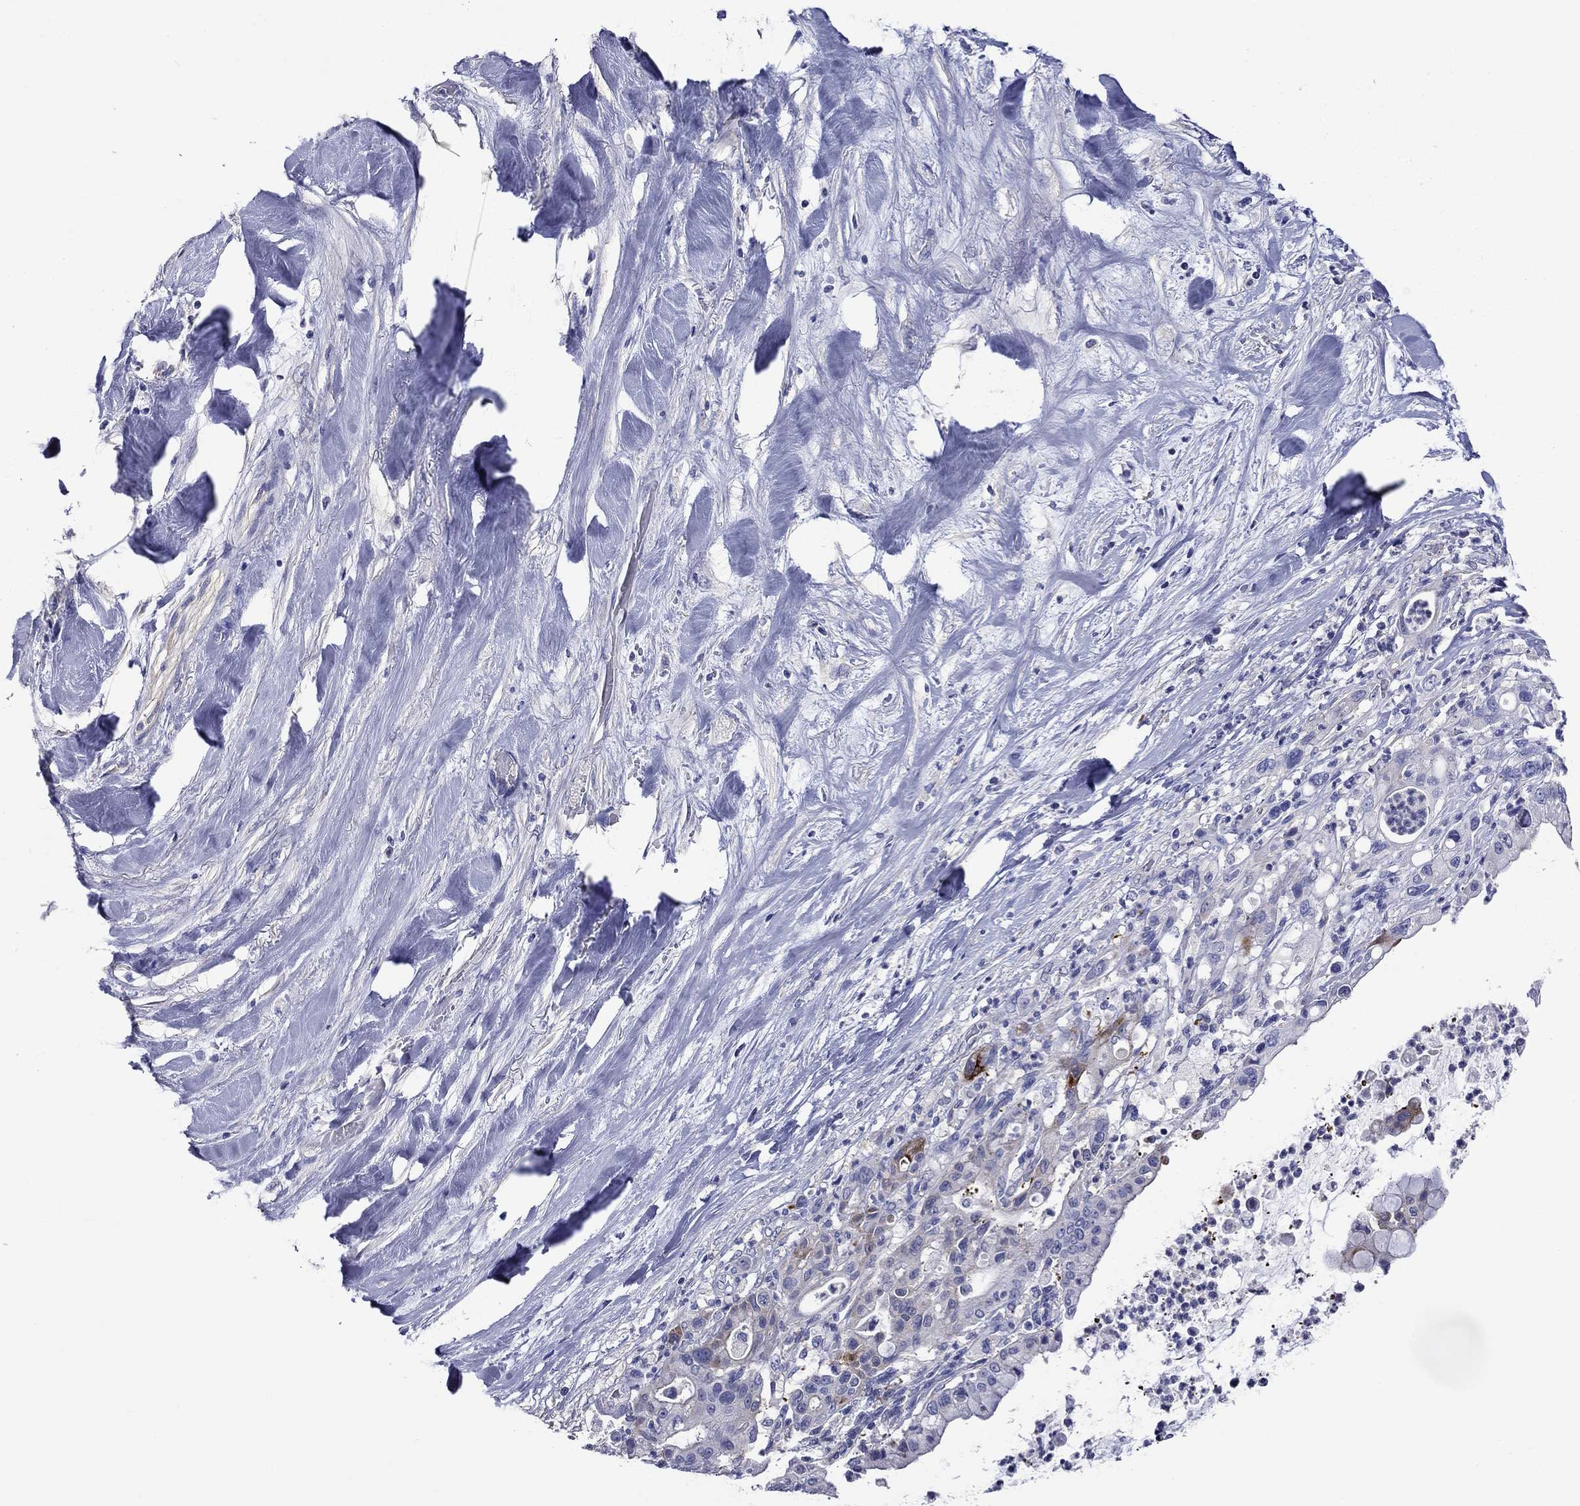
{"staining": {"intensity": "negative", "quantity": "none", "location": "none"}, "tissue": "liver cancer", "cell_type": "Tumor cells", "image_type": "cancer", "snomed": [{"axis": "morphology", "description": "Cholangiocarcinoma"}, {"axis": "topography", "description": "Liver"}], "caption": "Immunohistochemical staining of liver cholangiocarcinoma reveals no significant staining in tumor cells.", "gene": "CNDP1", "patient": {"sex": "female", "age": 54}}